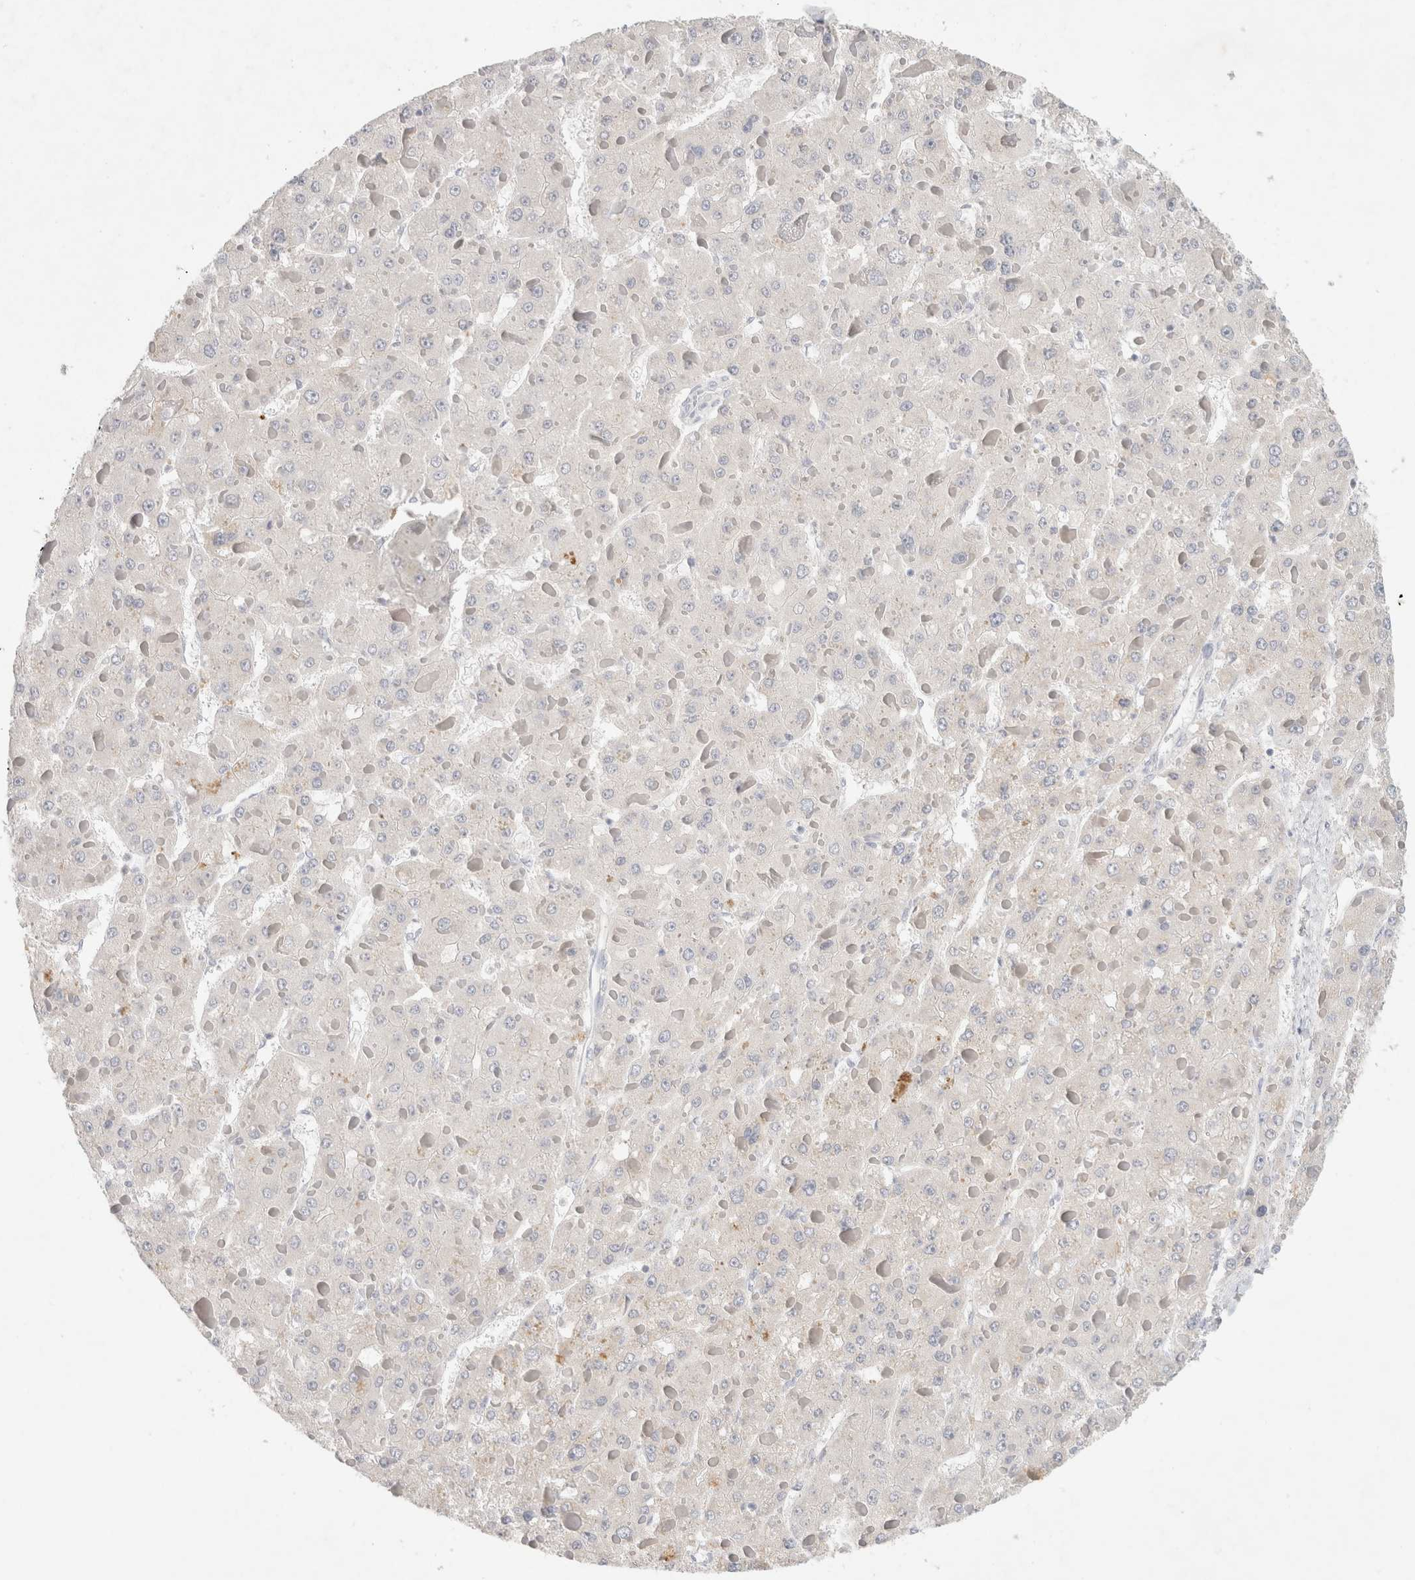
{"staining": {"intensity": "negative", "quantity": "none", "location": "none"}, "tissue": "liver cancer", "cell_type": "Tumor cells", "image_type": "cancer", "snomed": [{"axis": "morphology", "description": "Carcinoma, Hepatocellular, NOS"}, {"axis": "topography", "description": "Liver"}], "caption": "DAB (3,3'-diaminobenzidine) immunohistochemical staining of human liver cancer shows no significant positivity in tumor cells.", "gene": "MPP2", "patient": {"sex": "female", "age": 73}}